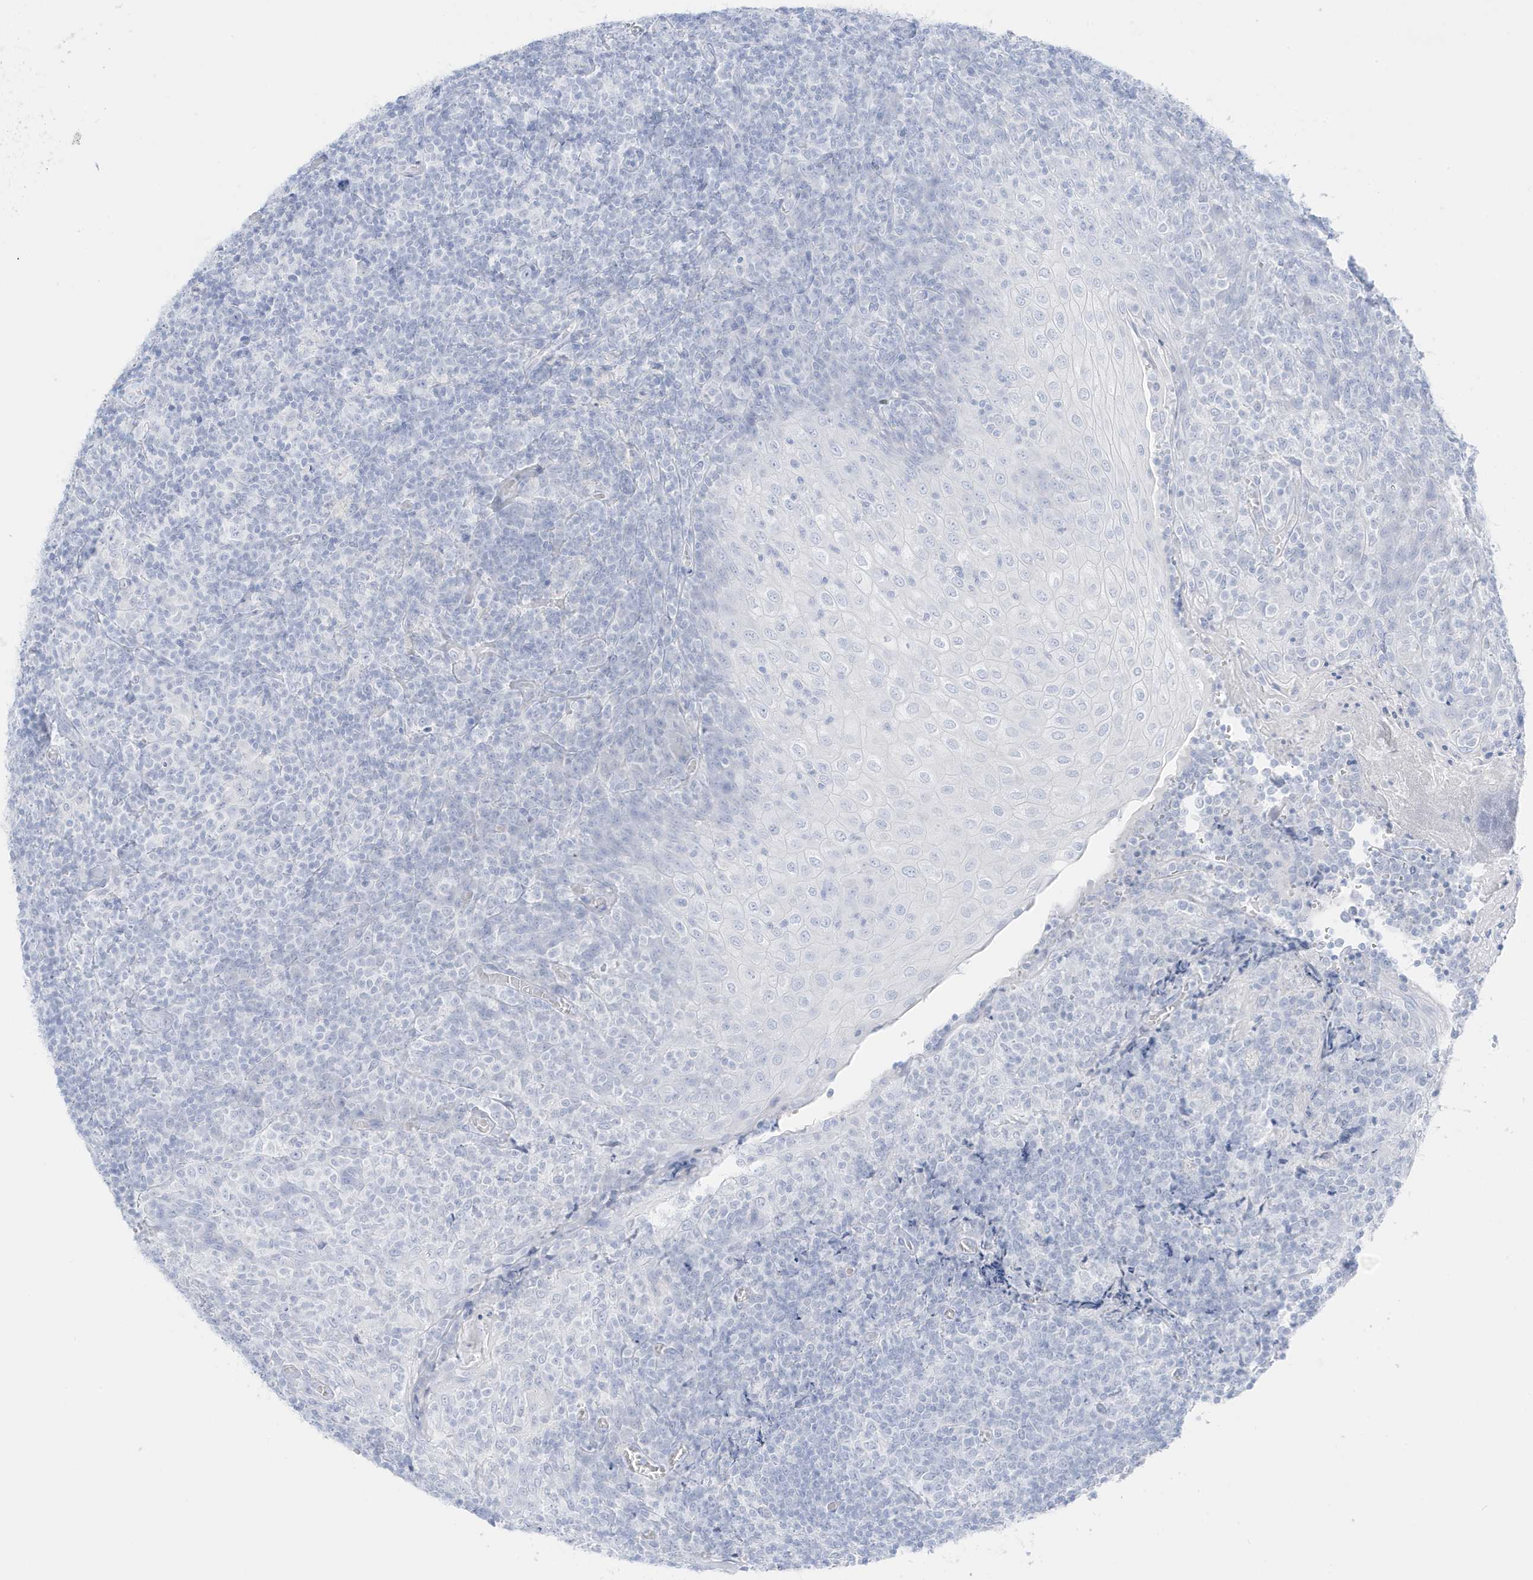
{"staining": {"intensity": "negative", "quantity": "none", "location": "none"}, "tissue": "tonsil", "cell_type": "Germinal center cells", "image_type": "normal", "snomed": [{"axis": "morphology", "description": "Normal tissue, NOS"}, {"axis": "topography", "description": "Tonsil"}], "caption": "Immunohistochemistry image of unremarkable human tonsil stained for a protein (brown), which shows no staining in germinal center cells. (Stains: DAB (3,3'-diaminobenzidine) immunohistochemistry (IHC) with hematoxylin counter stain, Microscopy: brightfield microscopy at high magnification).", "gene": "SLC22A13", "patient": {"sex": "female", "age": 19}}